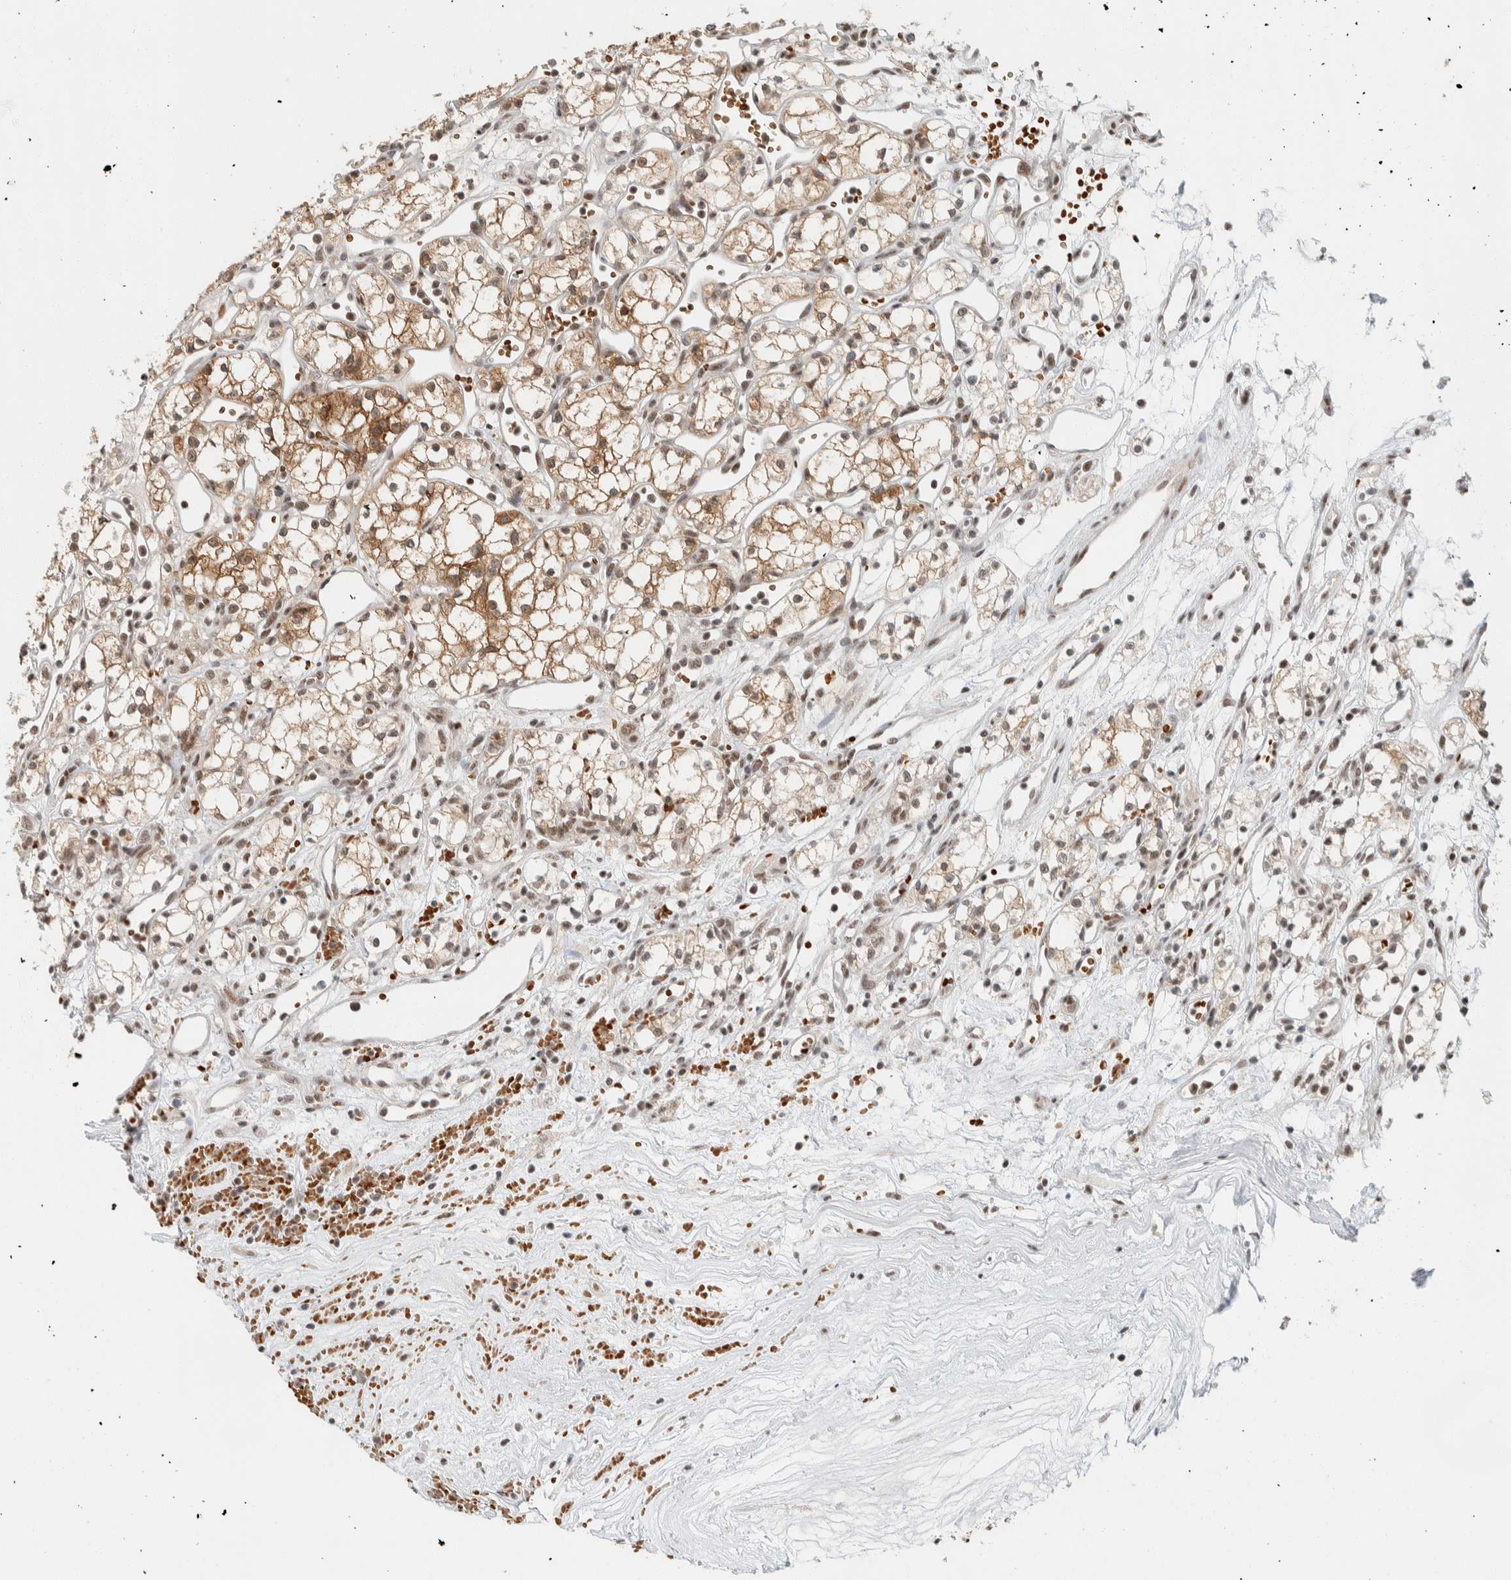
{"staining": {"intensity": "moderate", "quantity": "25%-75%", "location": "cytoplasmic/membranous"}, "tissue": "renal cancer", "cell_type": "Tumor cells", "image_type": "cancer", "snomed": [{"axis": "morphology", "description": "Adenocarcinoma, NOS"}, {"axis": "topography", "description": "Kidney"}], "caption": "Approximately 25%-75% of tumor cells in human renal cancer reveal moderate cytoplasmic/membranous protein expression as visualized by brown immunohistochemical staining.", "gene": "ZBTB2", "patient": {"sex": "male", "age": 59}}